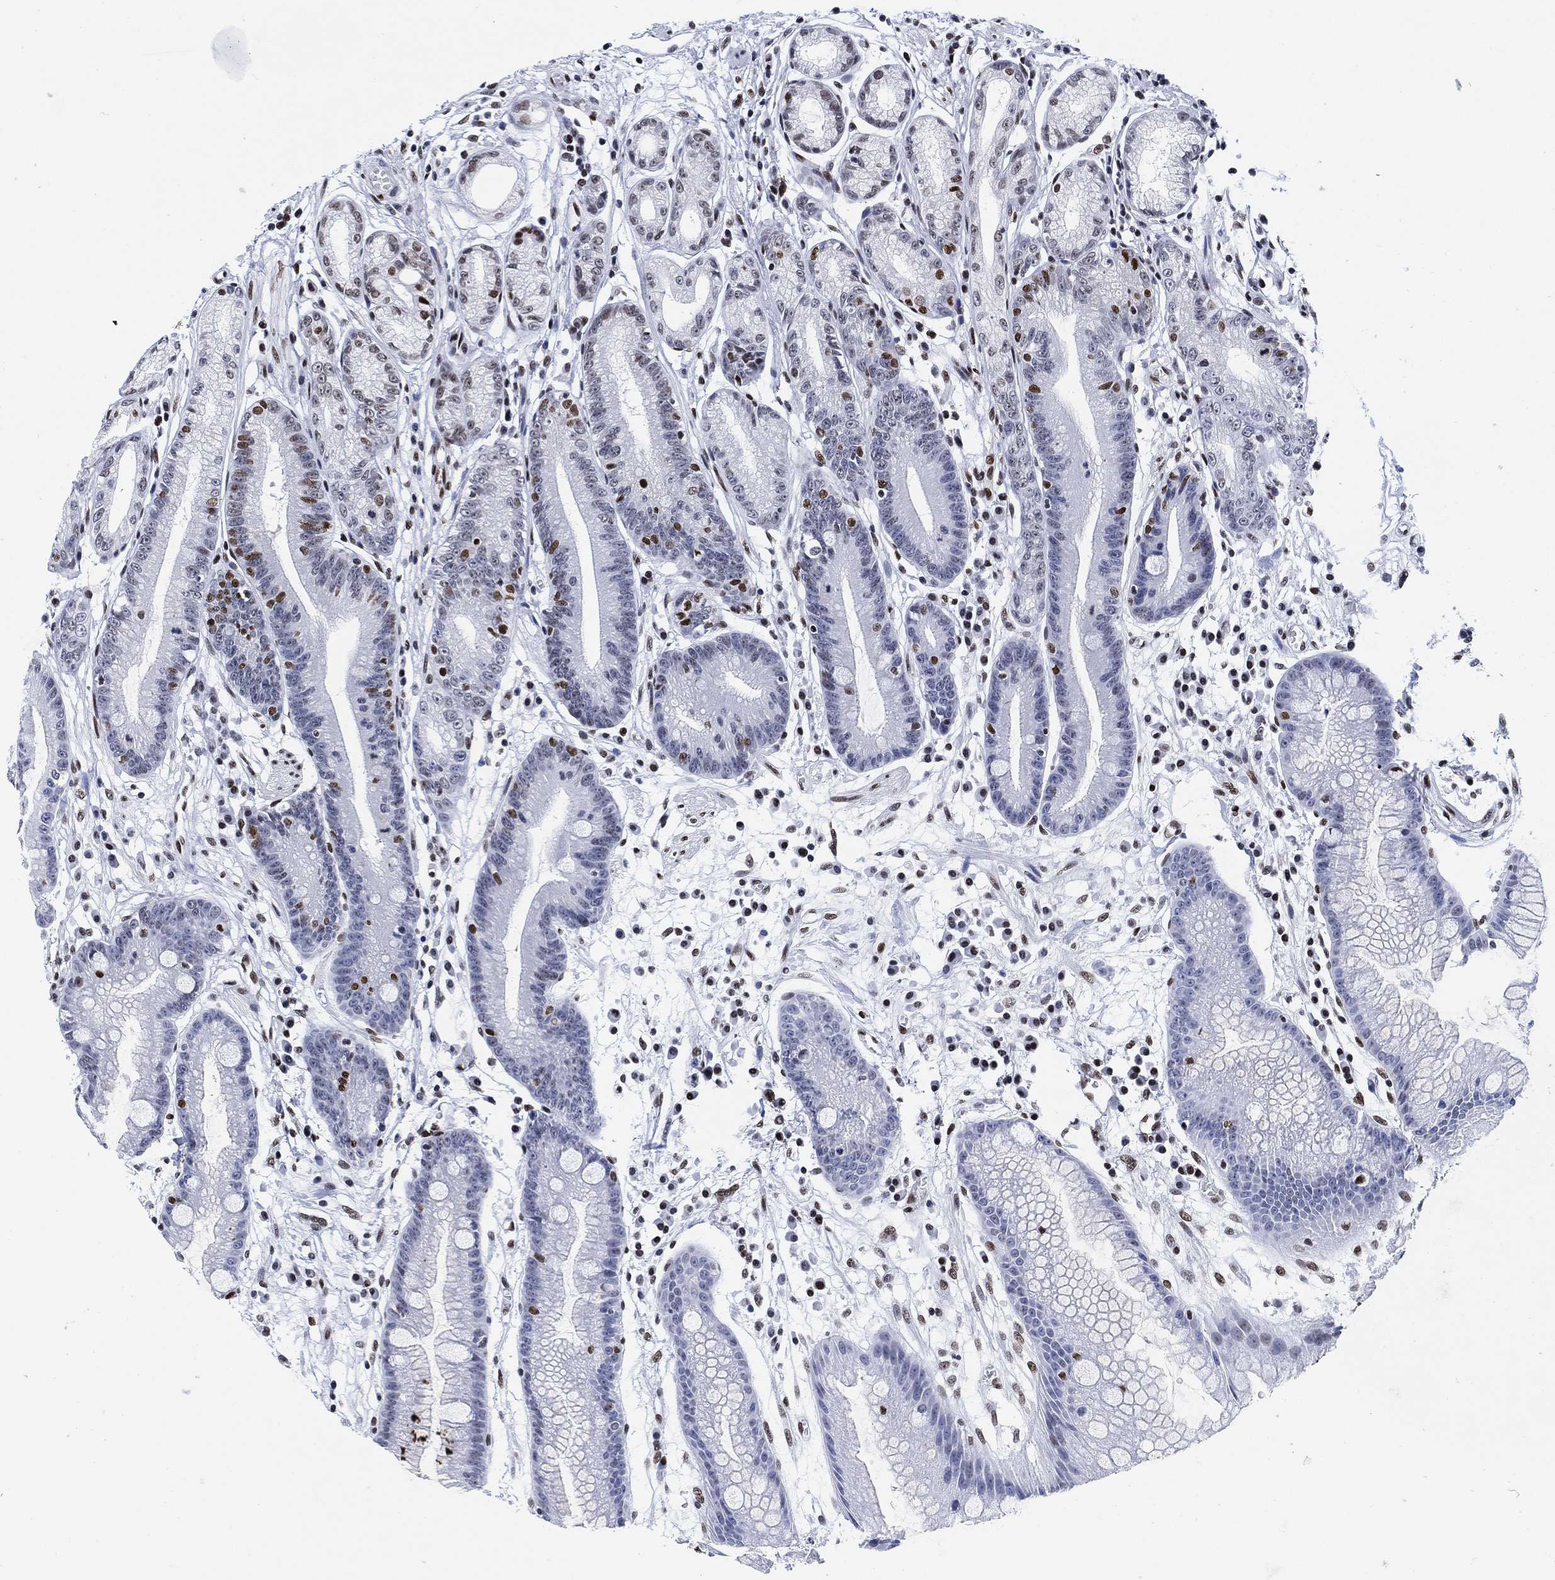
{"staining": {"intensity": "moderate", "quantity": "<25%", "location": "nuclear"}, "tissue": "stomach", "cell_type": "Glandular cells", "image_type": "normal", "snomed": [{"axis": "morphology", "description": "Normal tissue, NOS"}, {"axis": "morphology", "description": "Inflammation, NOS"}, {"axis": "topography", "description": "Stomach, lower"}], "caption": "Immunohistochemistry histopathology image of benign stomach: human stomach stained using immunohistochemistry shows low levels of moderate protein expression localized specifically in the nuclear of glandular cells, appearing as a nuclear brown color.", "gene": "H1", "patient": {"sex": "male", "age": 59}}